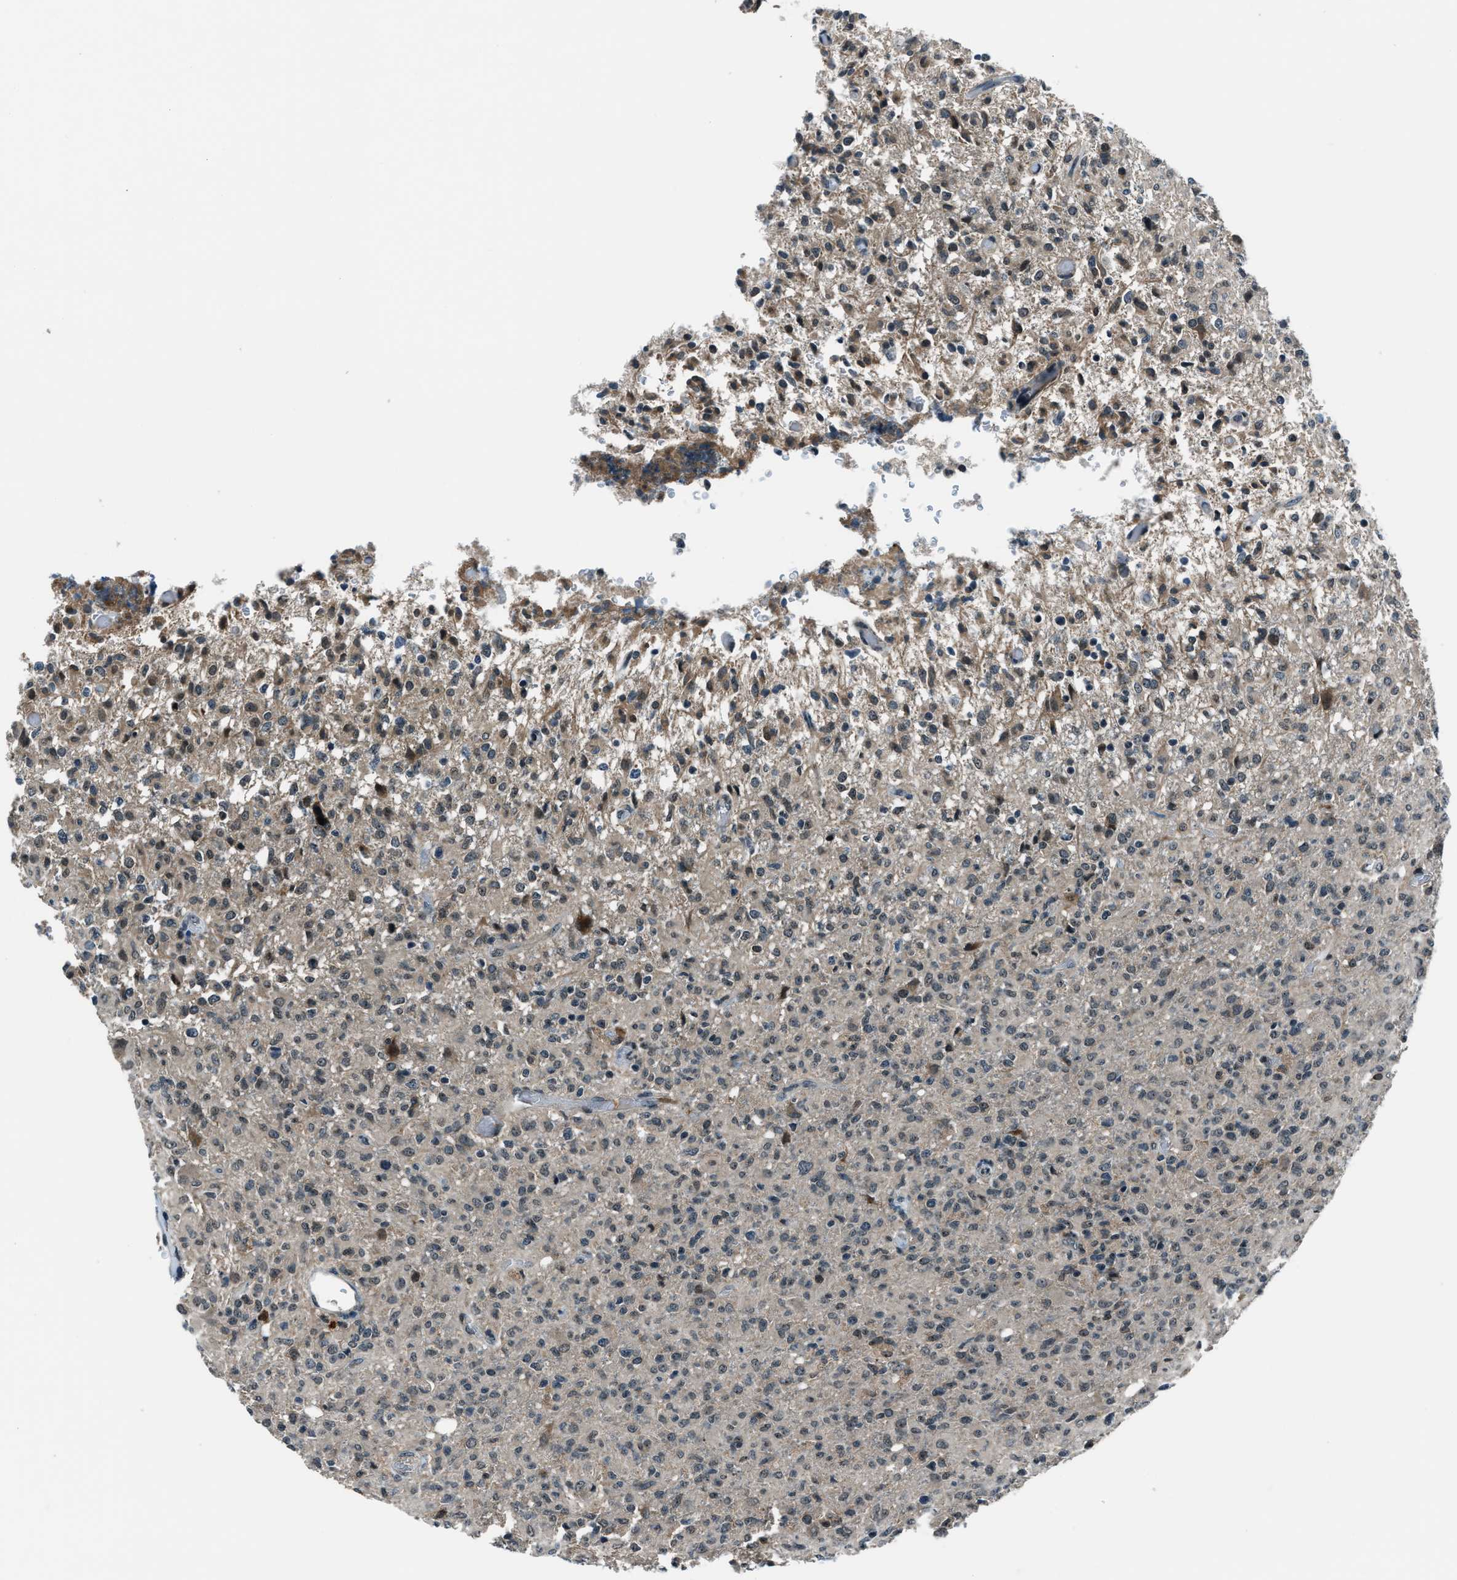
{"staining": {"intensity": "weak", "quantity": "<25%", "location": "cytoplasmic/membranous"}, "tissue": "glioma", "cell_type": "Tumor cells", "image_type": "cancer", "snomed": [{"axis": "morphology", "description": "Glioma, malignant, High grade"}, {"axis": "topography", "description": "Brain"}], "caption": "This micrograph is of glioma stained with IHC to label a protein in brown with the nuclei are counter-stained blue. There is no staining in tumor cells.", "gene": "ACTL9", "patient": {"sex": "female", "age": 57}}